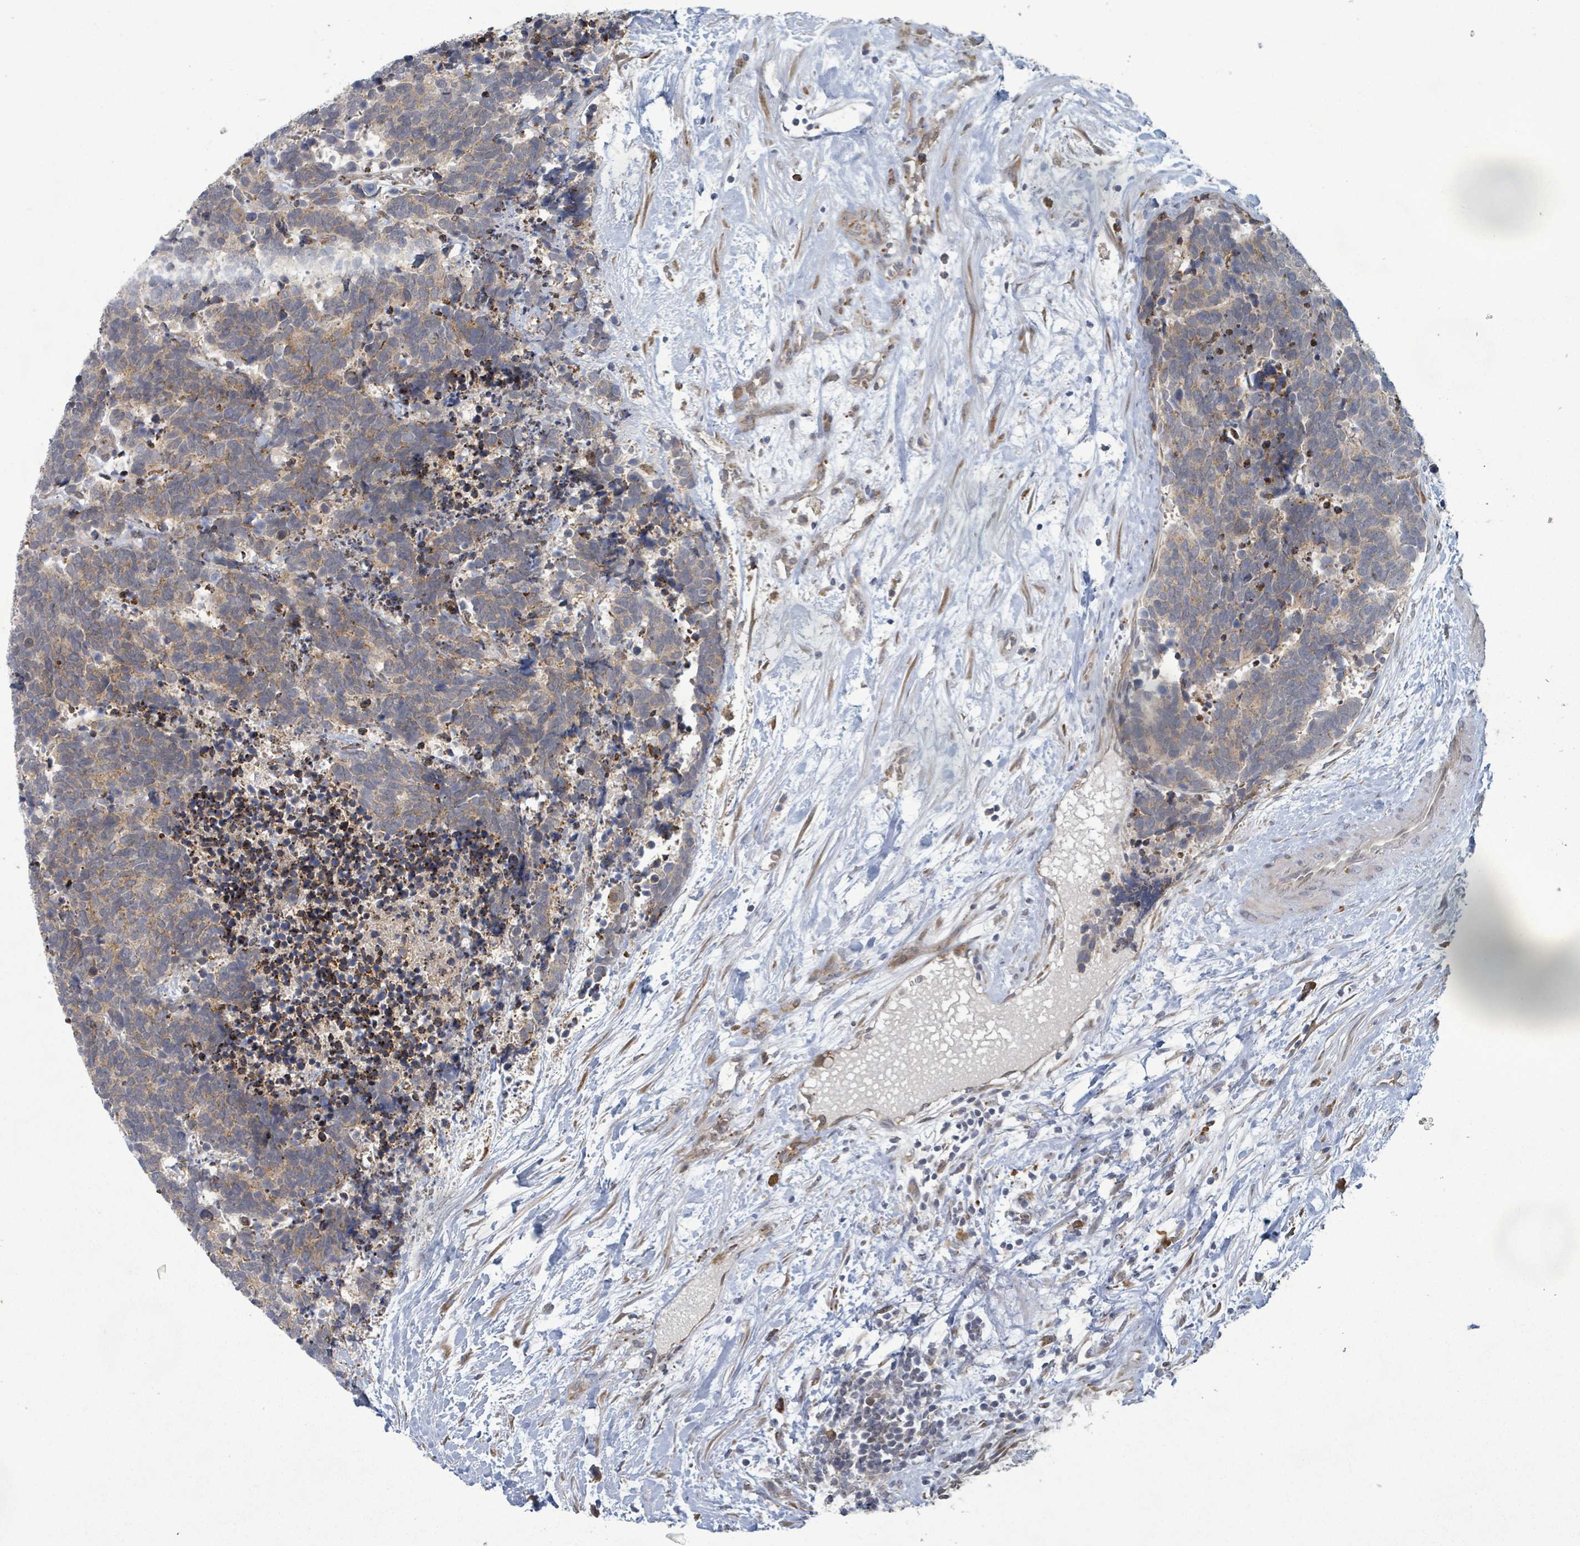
{"staining": {"intensity": "weak", "quantity": ">75%", "location": "cytoplasmic/membranous"}, "tissue": "carcinoid", "cell_type": "Tumor cells", "image_type": "cancer", "snomed": [{"axis": "morphology", "description": "Carcinoma, NOS"}, {"axis": "morphology", "description": "Carcinoid, malignant, NOS"}, {"axis": "topography", "description": "Prostate"}], "caption": "Immunohistochemical staining of human carcinoid exhibits low levels of weak cytoplasmic/membranous positivity in about >75% of tumor cells. The staining is performed using DAB brown chromogen to label protein expression. The nuclei are counter-stained blue using hematoxylin.", "gene": "SHROOM2", "patient": {"sex": "male", "age": 57}}